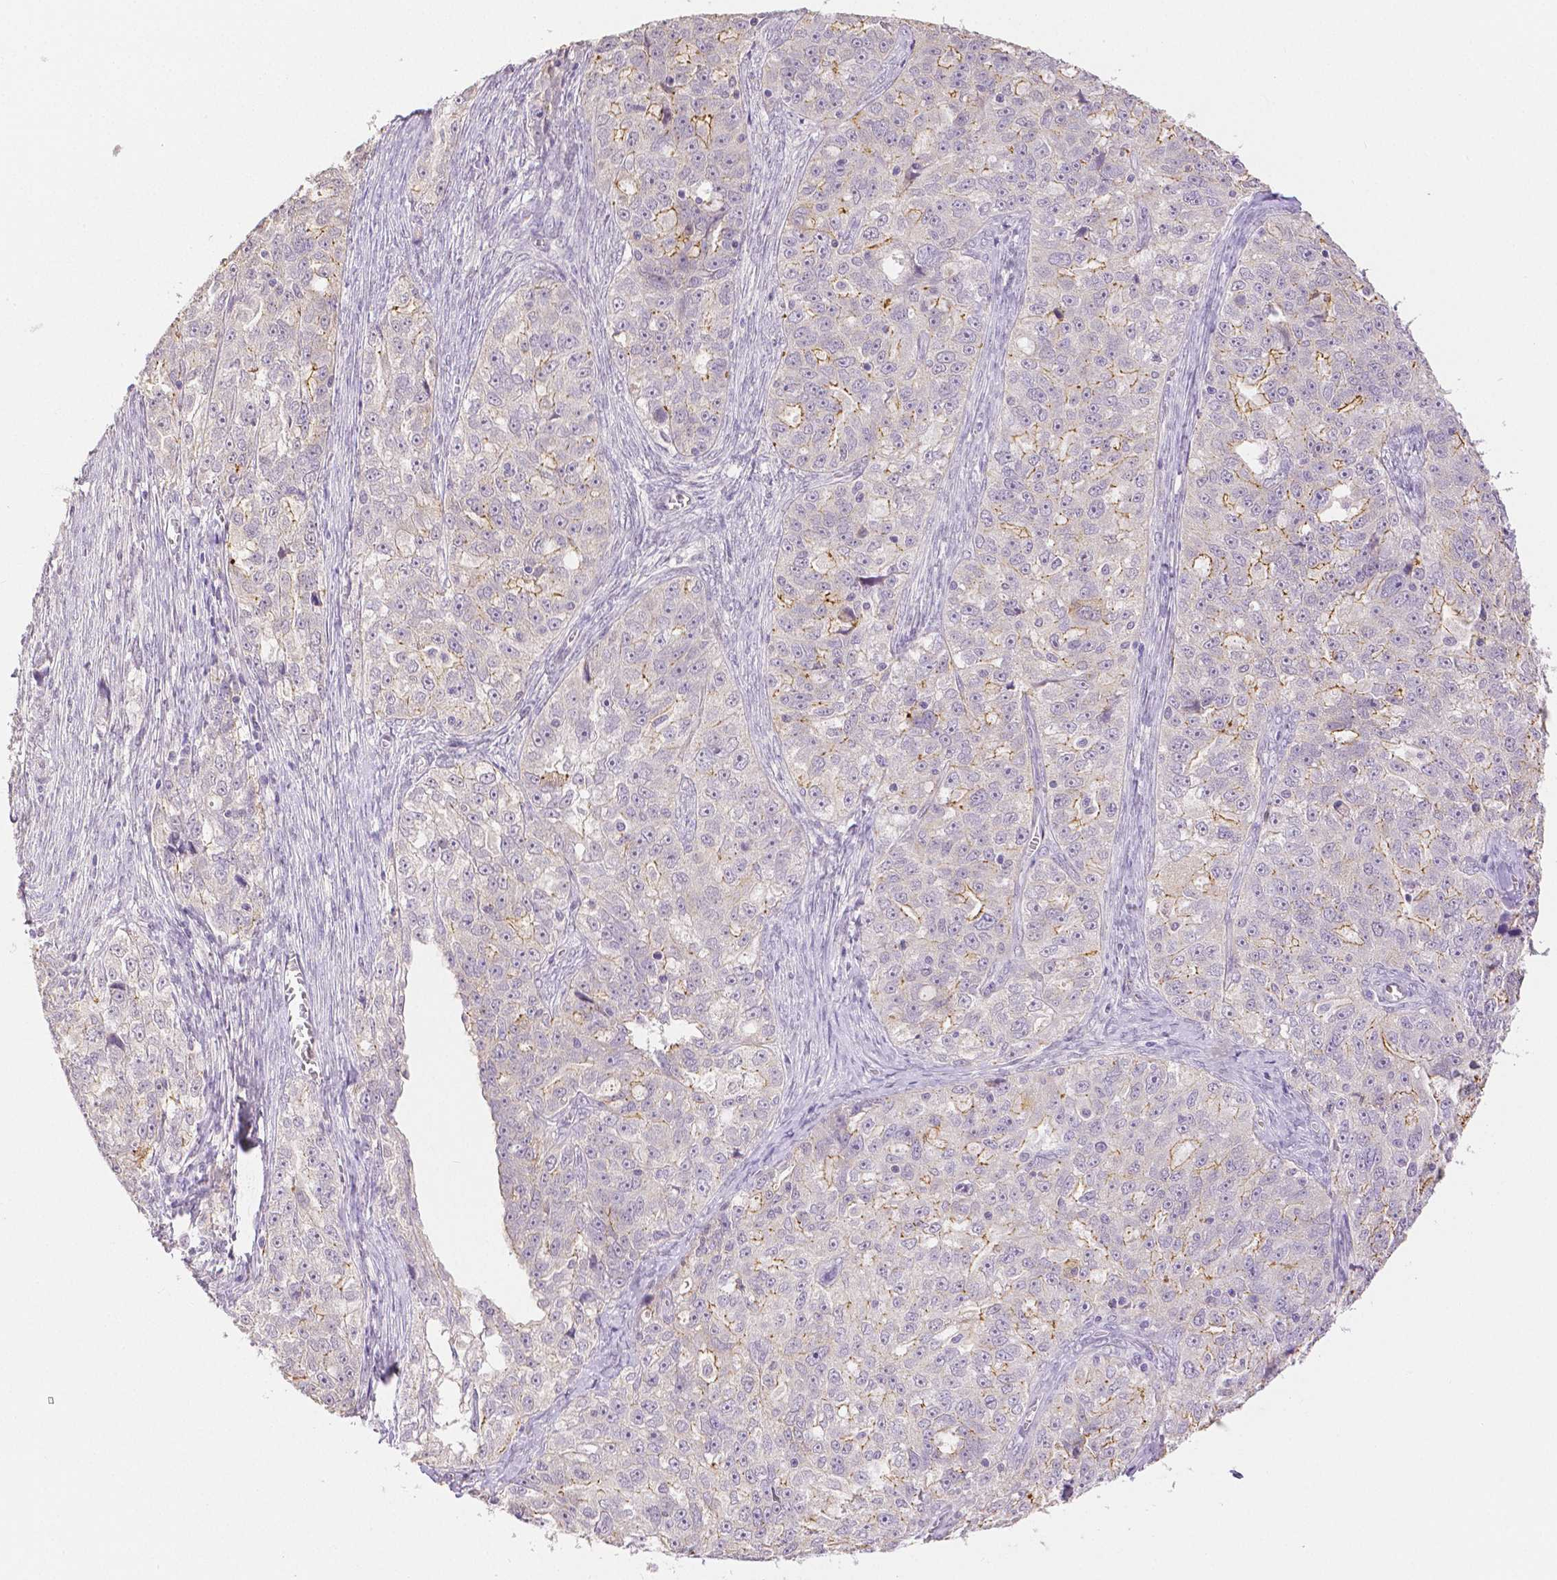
{"staining": {"intensity": "weak", "quantity": "<25%", "location": "cytoplasmic/membranous"}, "tissue": "ovarian cancer", "cell_type": "Tumor cells", "image_type": "cancer", "snomed": [{"axis": "morphology", "description": "Cystadenocarcinoma, serous, NOS"}, {"axis": "topography", "description": "Ovary"}], "caption": "IHC photomicrograph of neoplastic tissue: ovarian serous cystadenocarcinoma stained with DAB shows no significant protein positivity in tumor cells. The staining was performed using DAB to visualize the protein expression in brown, while the nuclei were stained in blue with hematoxylin (Magnification: 20x).", "gene": "OCLN", "patient": {"sex": "female", "age": 51}}